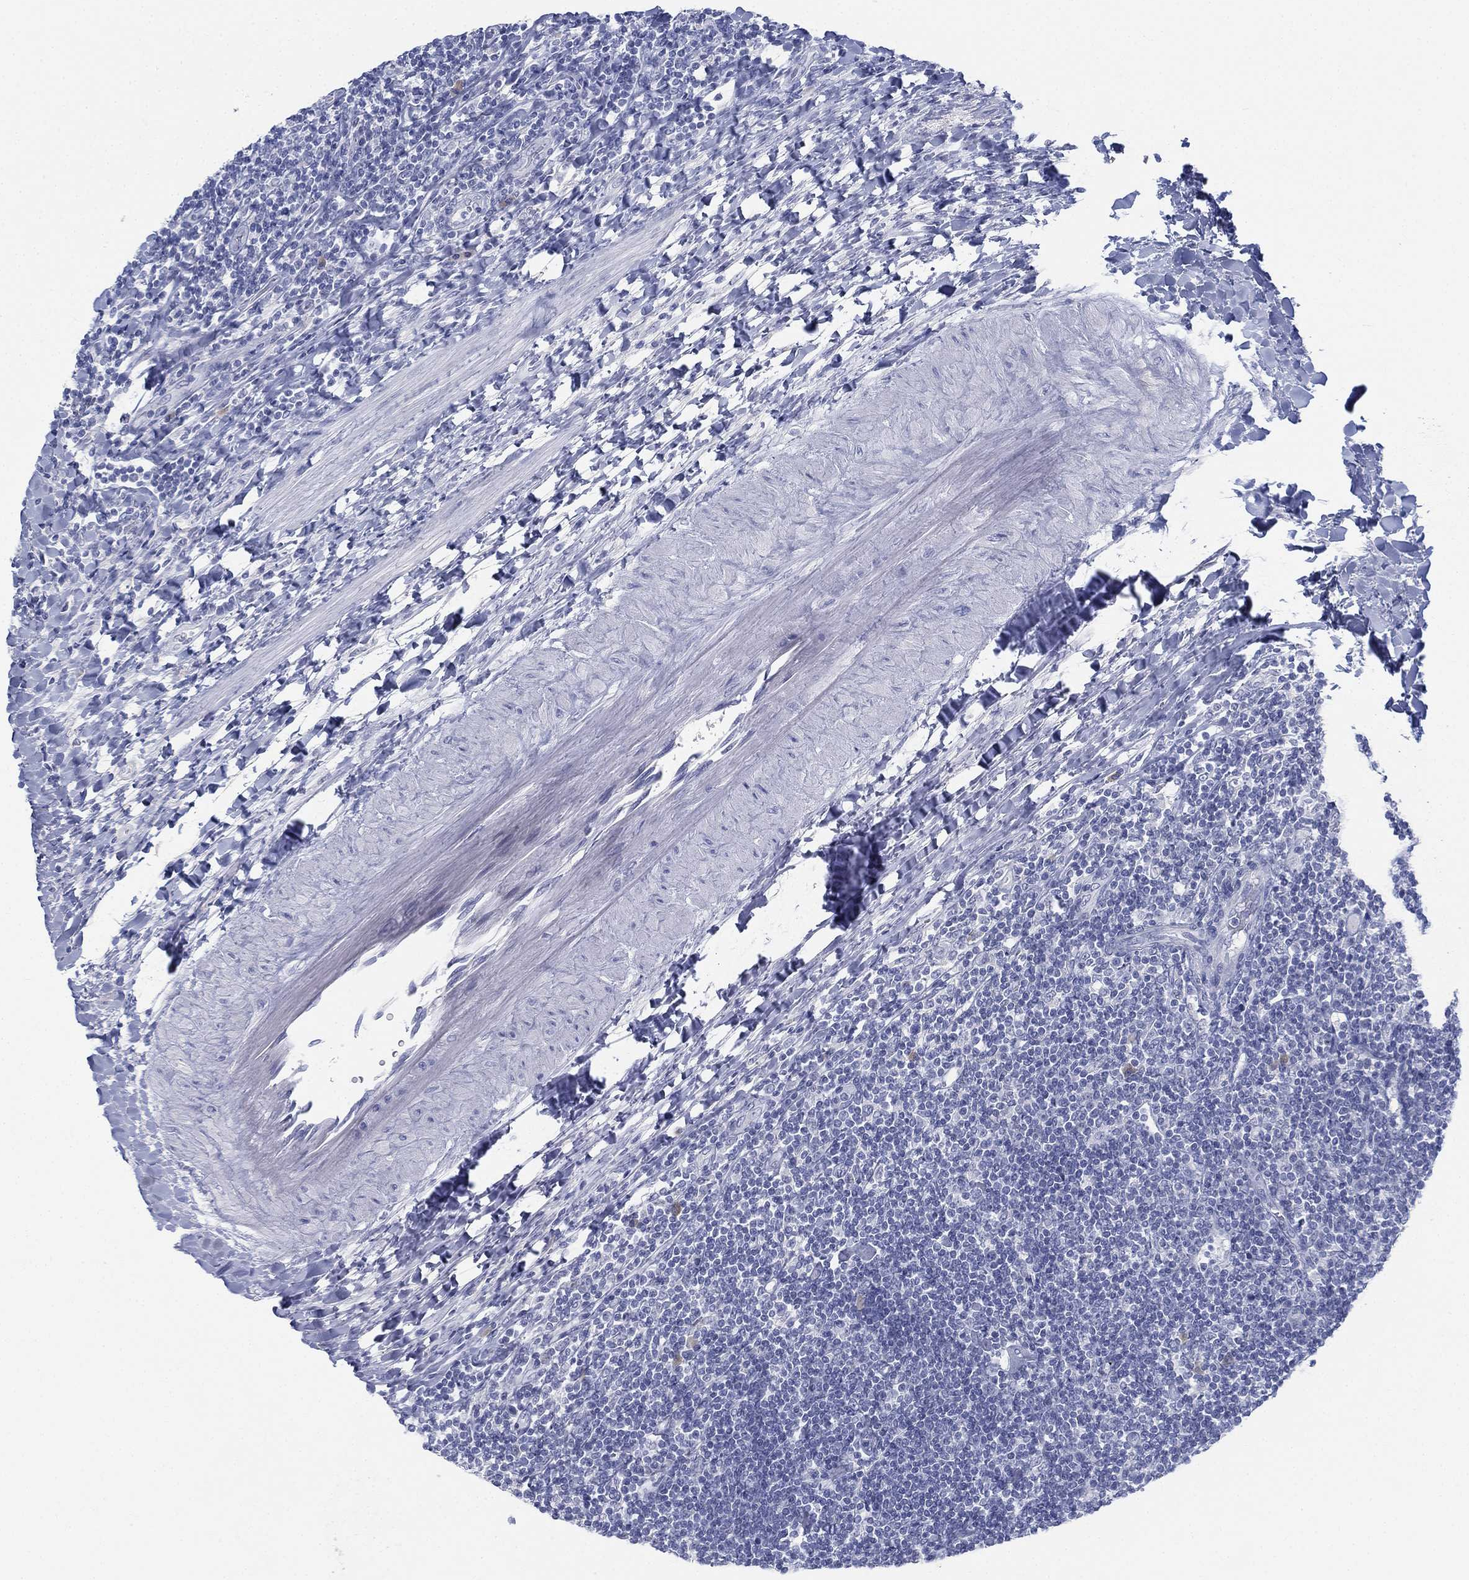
{"staining": {"intensity": "negative", "quantity": "none", "location": "none"}, "tissue": "lymphoma", "cell_type": "Tumor cells", "image_type": "cancer", "snomed": [{"axis": "morphology", "description": "Hodgkin's disease, NOS"}, {"axis": "topography", "description": "Lymph node"}], "caption": "Protein analysis of lymphoma demonstrates no significant positivity in tumor cells.", "gene": "GCNA", "patient": {"sex": "male", "age": 40}}